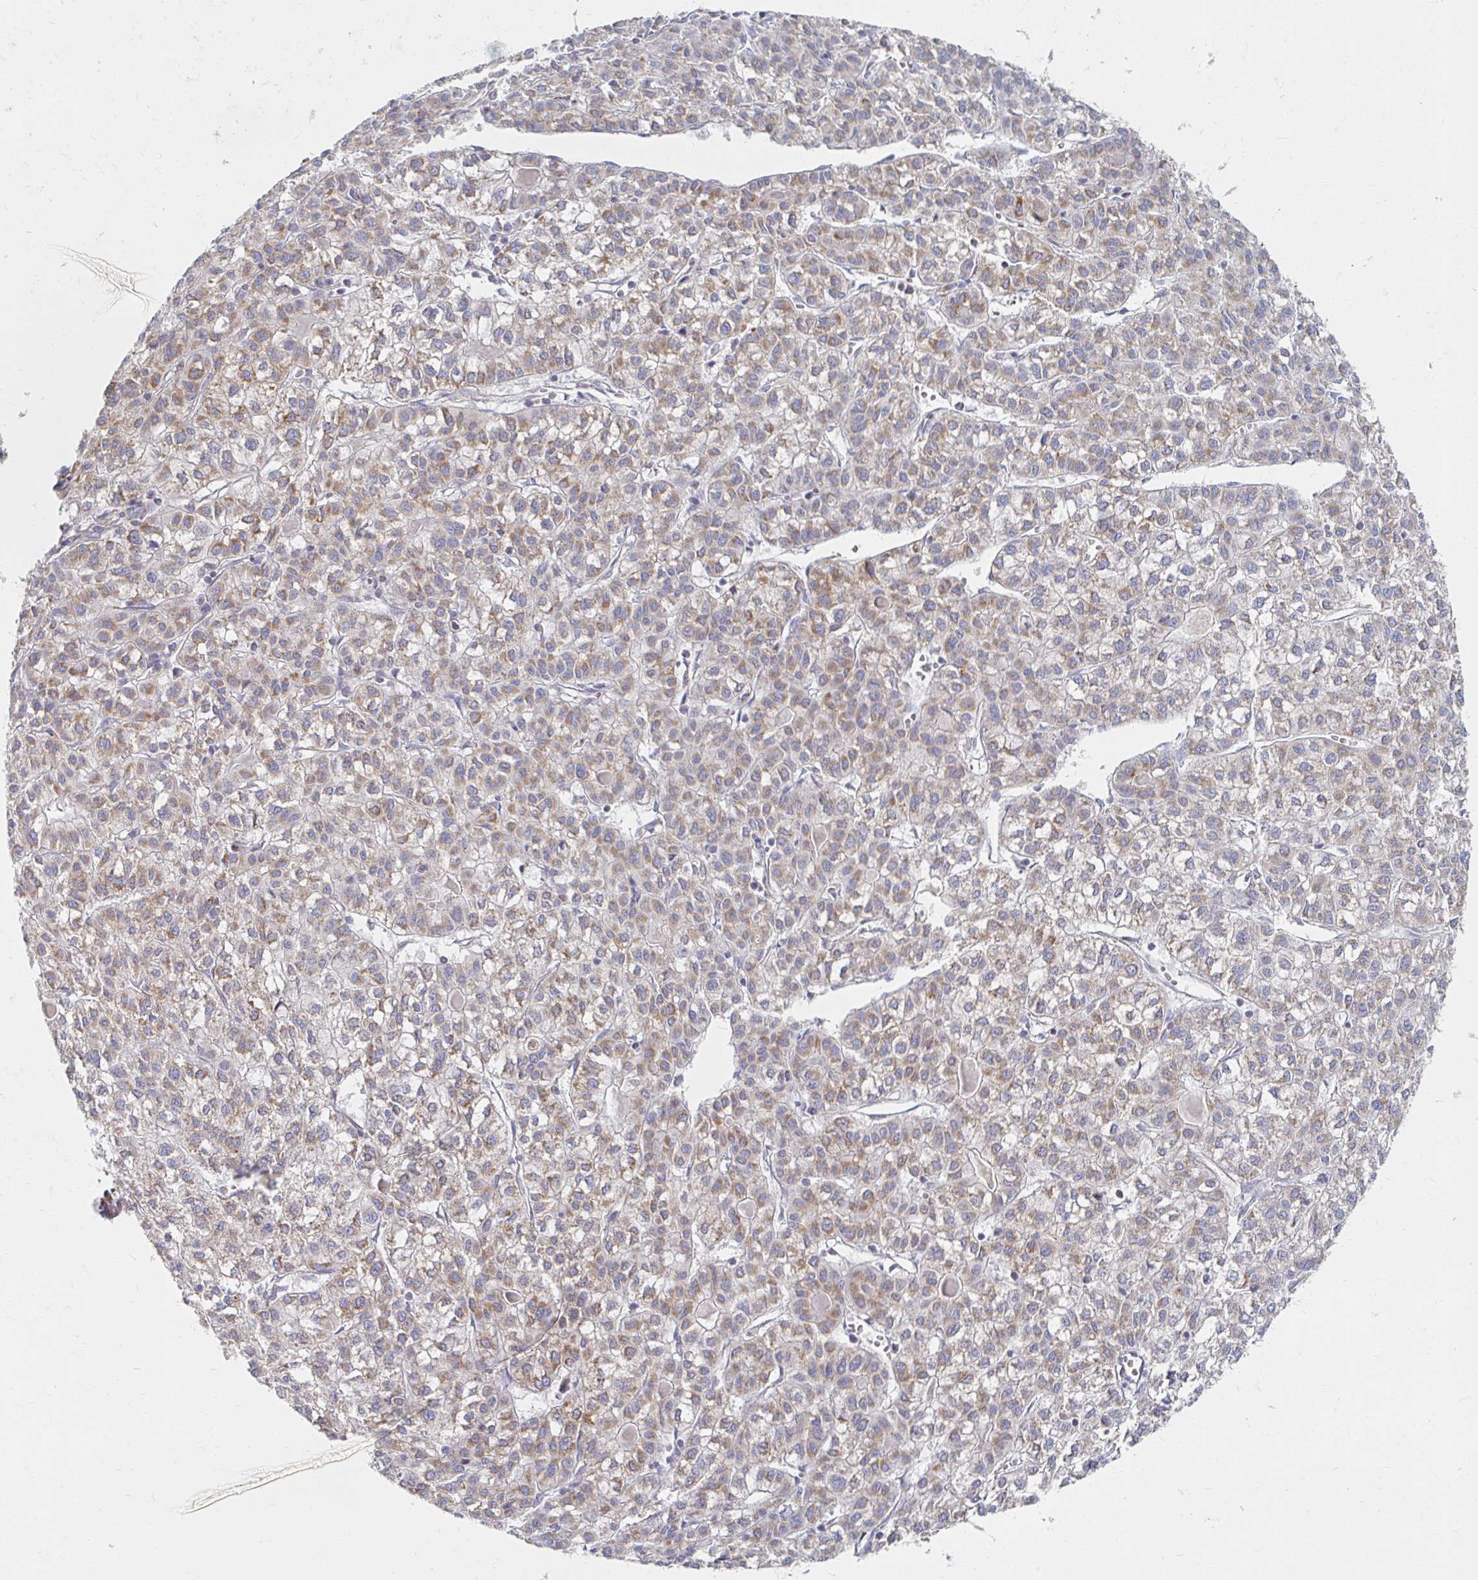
{"staining": {"intensity": "moderate", "quantity": ">75%", "location": "cytoplasmic/membranous"}, "tissue": "liver cancer", "cell_type": "Tumor cells", "image_type": "cancer", "snomed": [{"axis": "morphology", "description": "Carcinoma, Hepatocellular, NOS"}, {"axis": "topography", "description": "Liver"}], "caption": "Moderate cytoplasmic/membranous expression for a protein is present in about >75% of tumor cells of liver cancer (hepatocellular carcinoma) using immunohistochemistry (IHC).", "gene": "MAVS", "patient": {"sex": "female", "age": 43}}